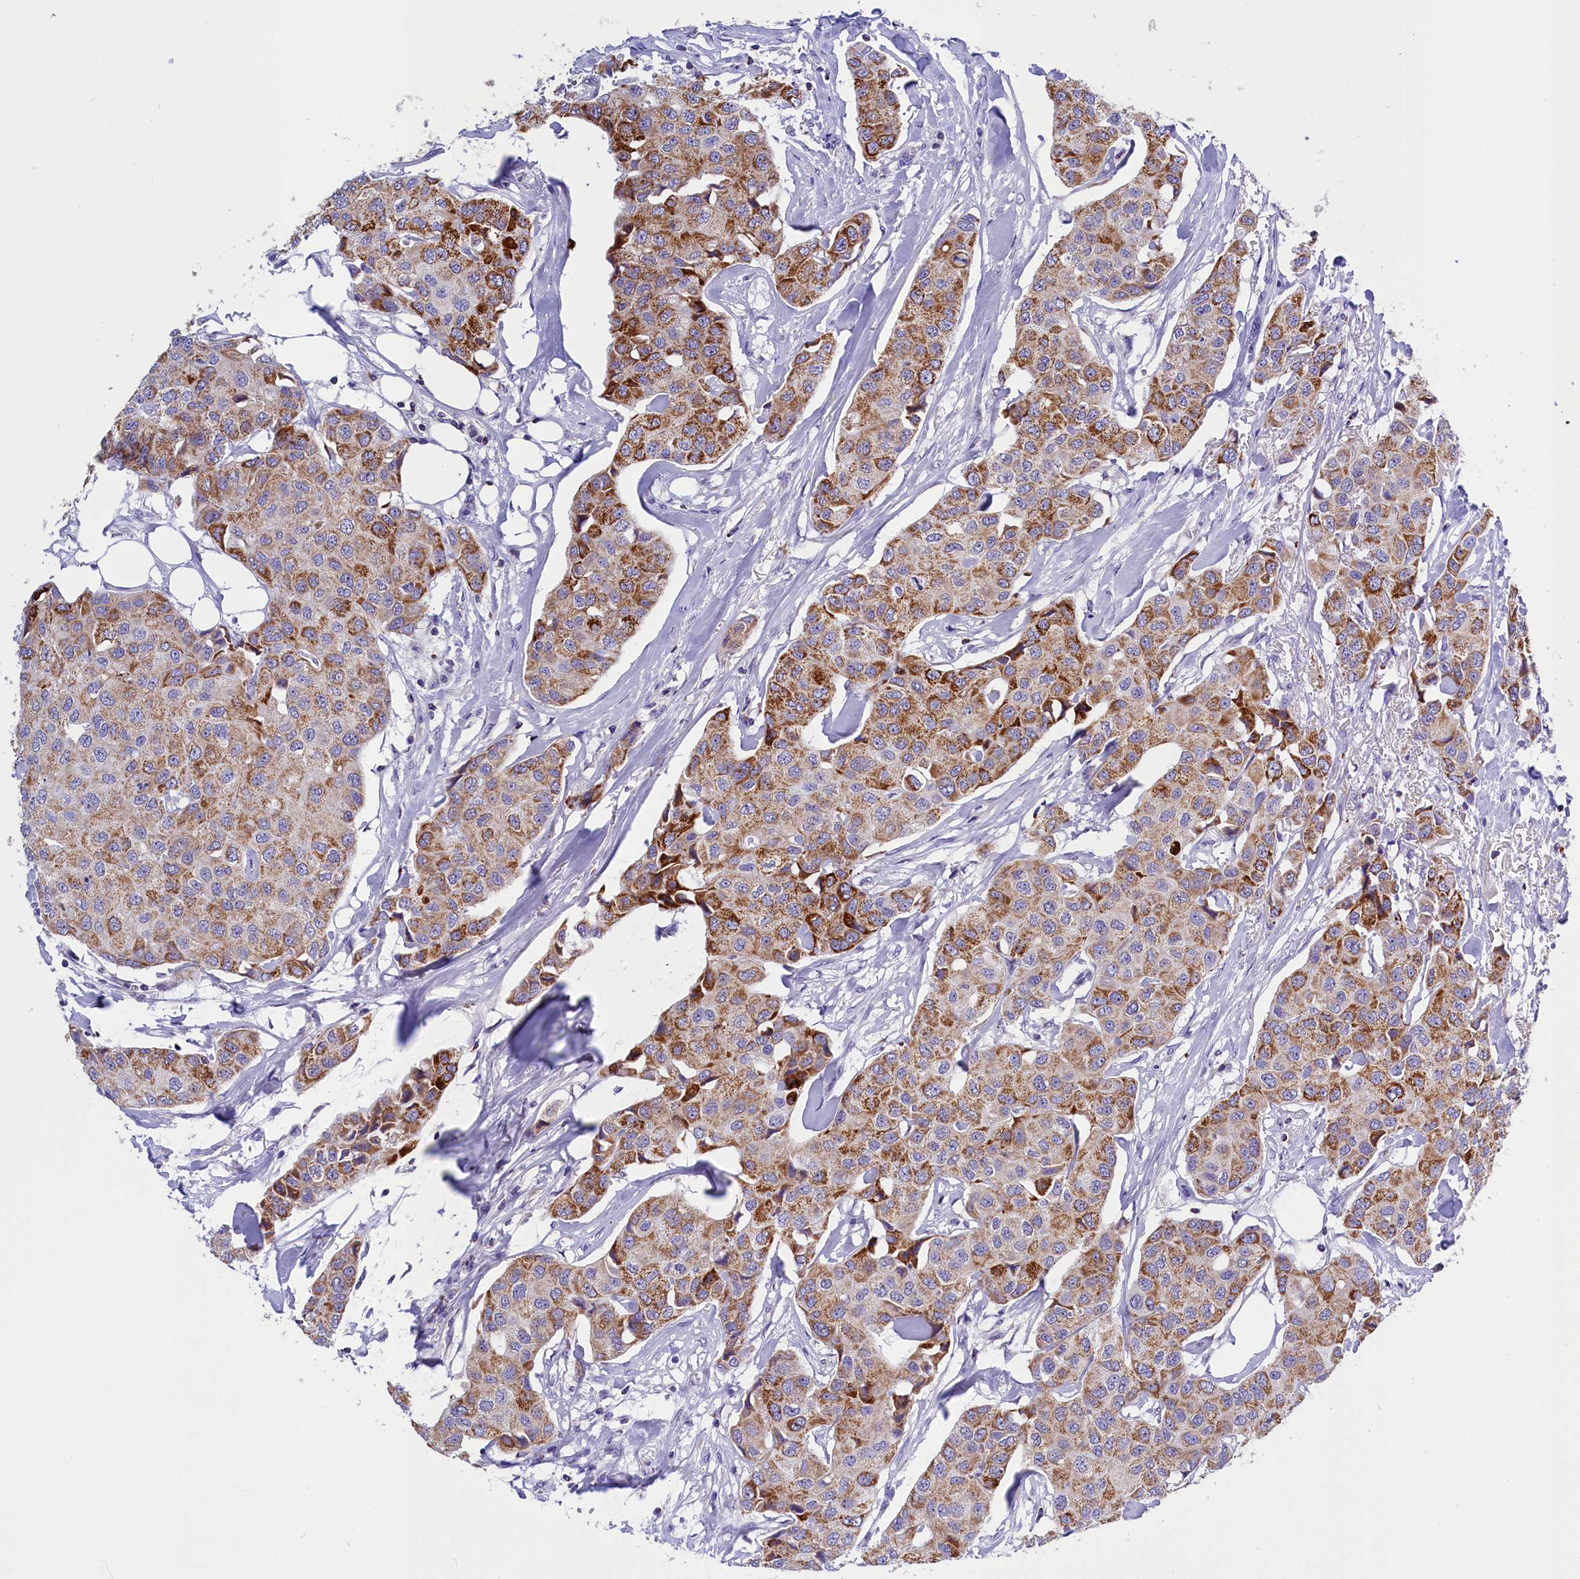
{"staining": {"intensity": "moderate", "quantity": ">75%", "location": "cytoplasmic/membranous"}, "tissue": "breast cancer", "cell_type": "Tumor cells", "image_type": "cancer", "snomed": [{"axis": "morphology", "description": "Duct carcinoma"}, {"axis": "topography", "description": "Breast"}], "caption": "A high-resolution micrograph shows immunohistochemistry staining of breast intraductal carcinoma, which reveals moderate cytoplasmic/membranous staining in approximately >75% of tumor cells. (Stains: DAB in brown, nuclei in blue, Microscopy: brightfield microscopy at high magnification).", "gene": "ABAT", "patient": {"sex": "female", "age": 80}}